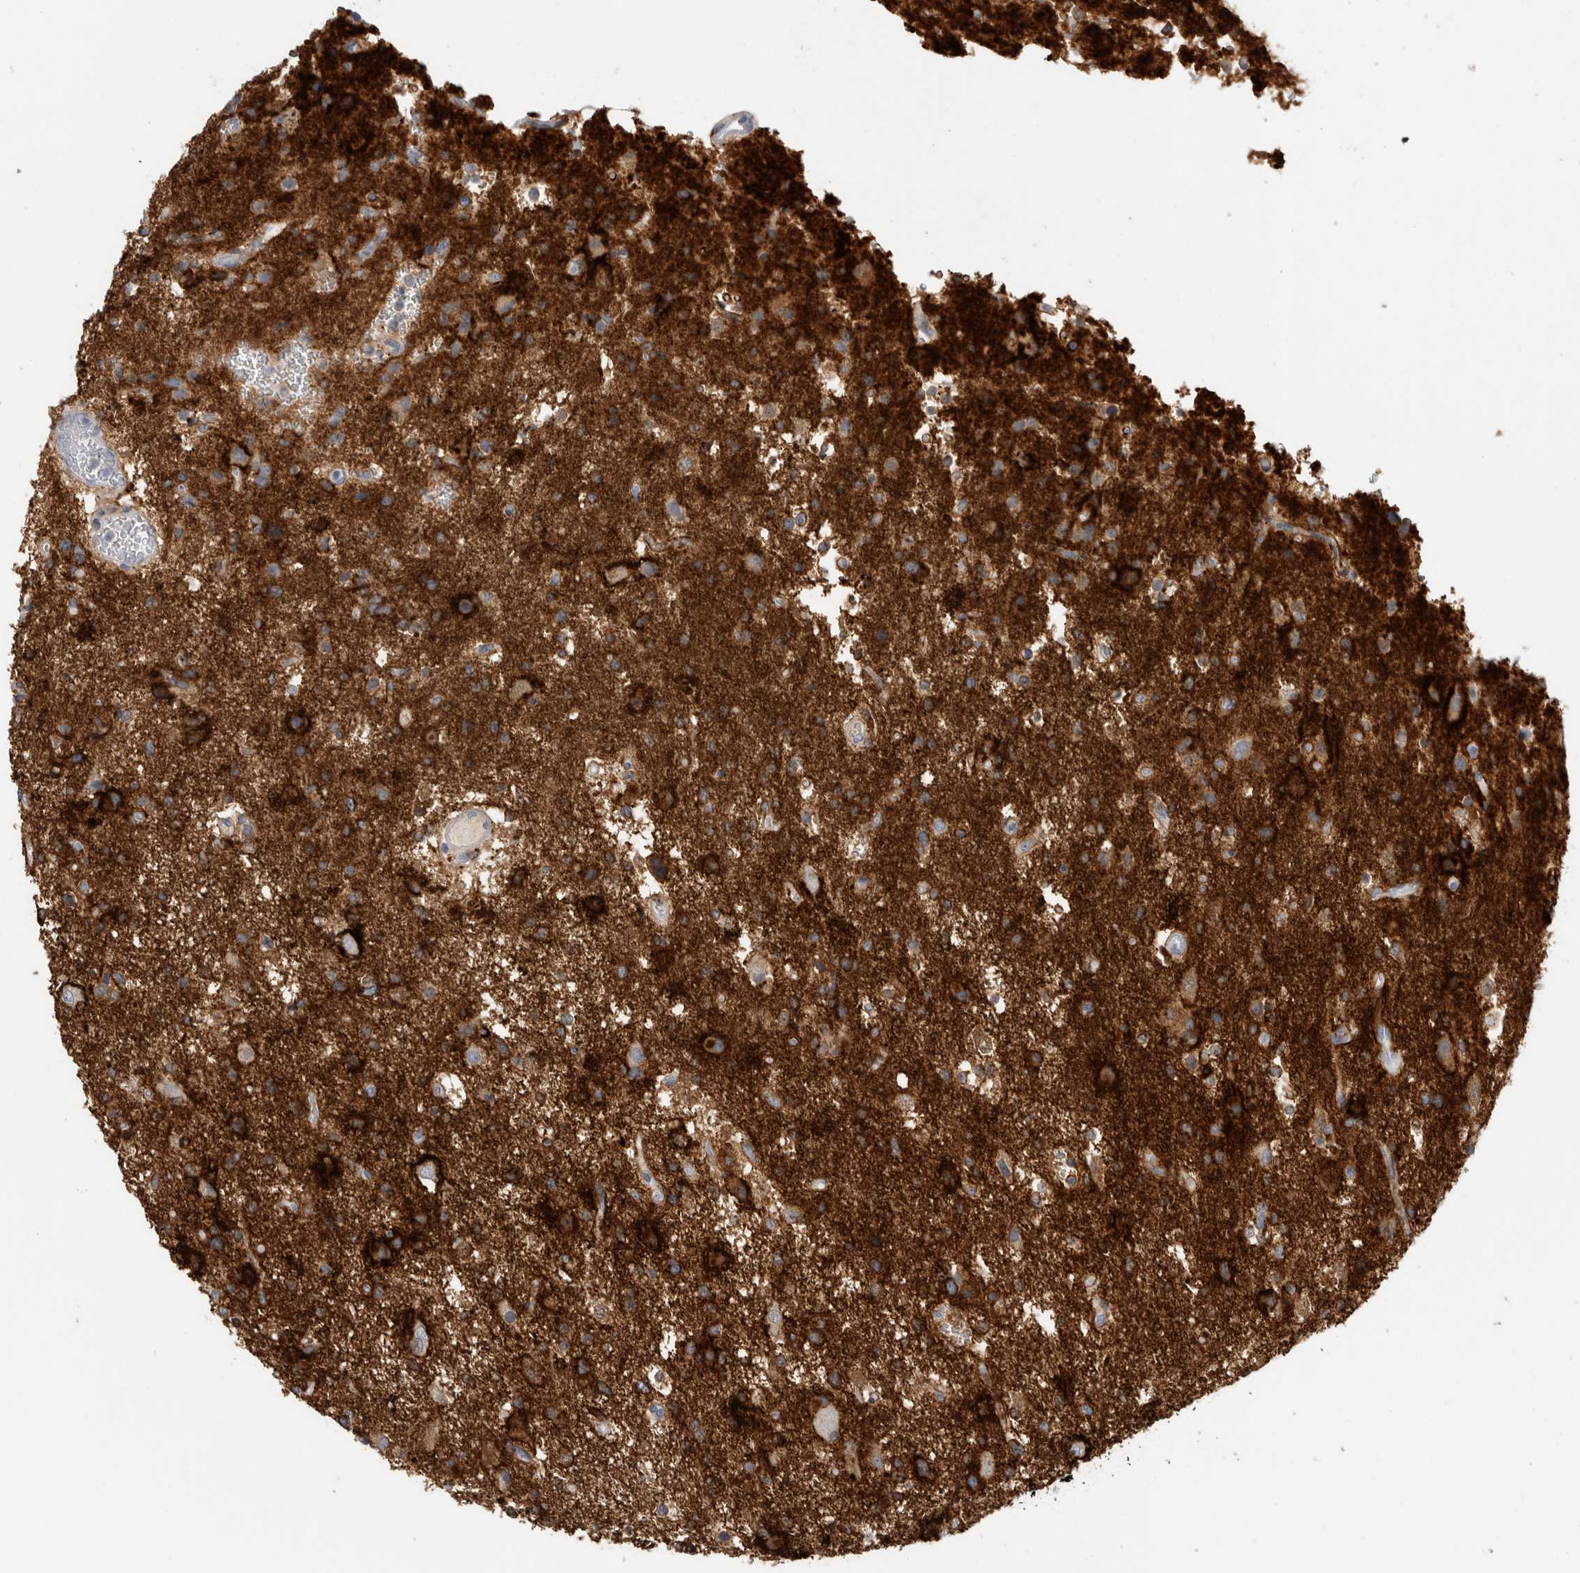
{"staining": {"intensity": "strong", "quantity": "25%-75%", "location": "cytoplasmic/membranous"}, "tissue": "glioma", "cell_type": "Tumor cells", "image_type": "cancer", "snomed": [{"axis": "morphology", "description": "Glioma, malignant, High grade"}, {"axis": "topography", "description": "Brain"}], "caption": "A histopathology image of malignant high-grade glioma stained for a protein reveals strong cytoplasmic/membranous brown staining in tumor cells.", "gene": "BCAN", "patient": {"sex": "male", "age": 33}}